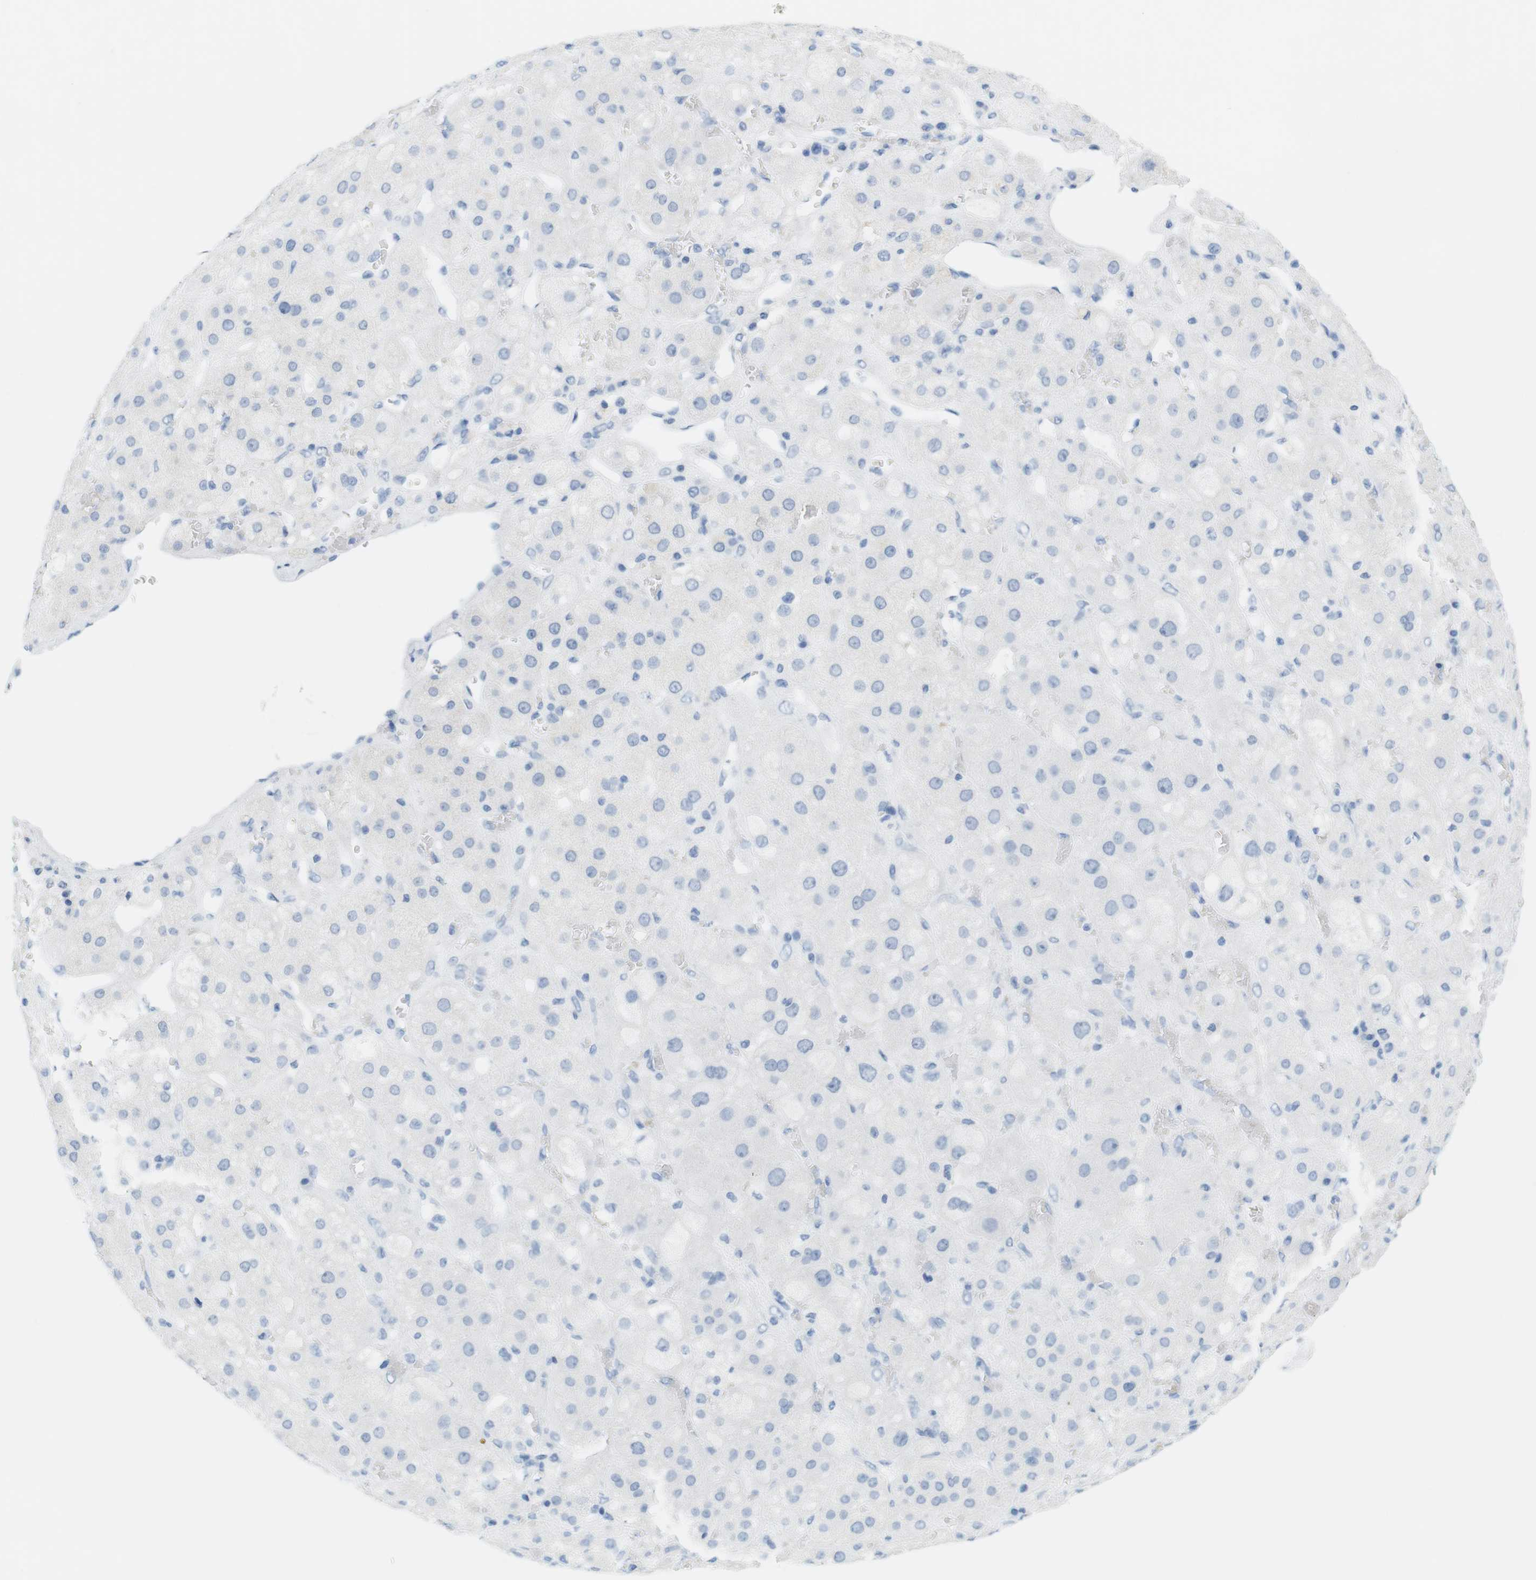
{"staining": {"intensity": "negative", "quantity": "none", "location": "none"}, "tissue": "adrenal gland", "cell_type": "Glandular cells", "image_type": "normal", "snomed": [{"axis": "morphology", "description": "Normal tissue, NOS"}, {"axis": "topography", "description": "Adrenal gland"}], "caption": "The IHC image has no significant staining in glandular cells of adrenal gland.", "gene": "TNNT2", "patient": {"sex": "female", "age": 47}}